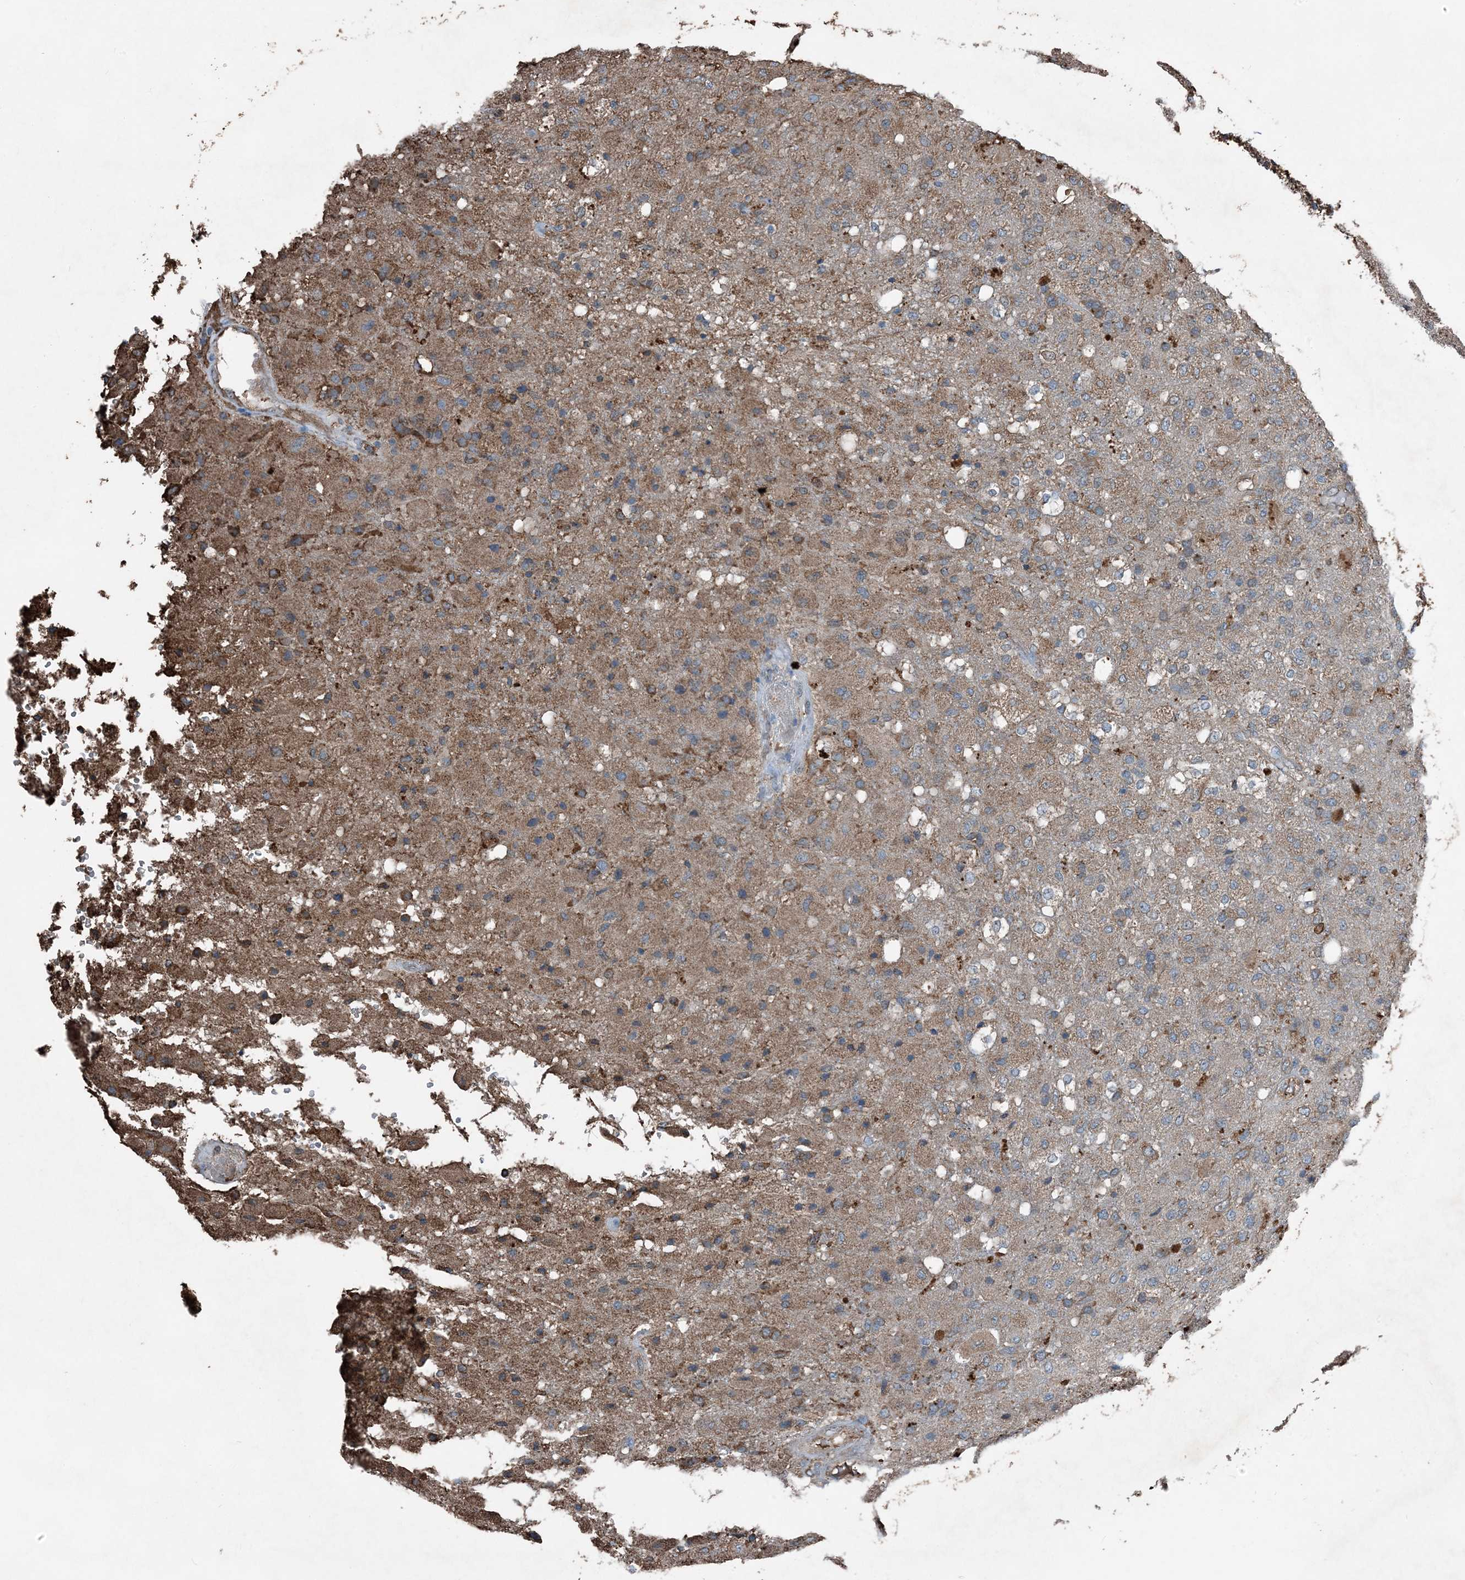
{"staining": {"intensity": "moderate", "quantity": ">75%", "location": "cytoplasmic/membranous"}, "tissue": "glioma", "cell_type": "Tumor cells", "image_type": "cancer", "snomed": [{"axis": "morphology", "description": "Normal tissue, NOS"}, {"axis": "morphology", "description": "Glioma, malignant, High grade"}, {"axis": "topography", "description": "Cerebral cortex"}], "caption": "IHC staining of malignant glioma (high-grade), which shows medium levels of moderate cytoplasmic/membranous staining in approximately >75% of tumor cells indicating moderate cytoplasmic/membranous protein expression. The staining was performed using DAB (brown) for protein detection and nuclei were counterstained in hematoxylin (blue).", "gene": "PDIA6", "patient": {"sex": "male", "age": 77}}